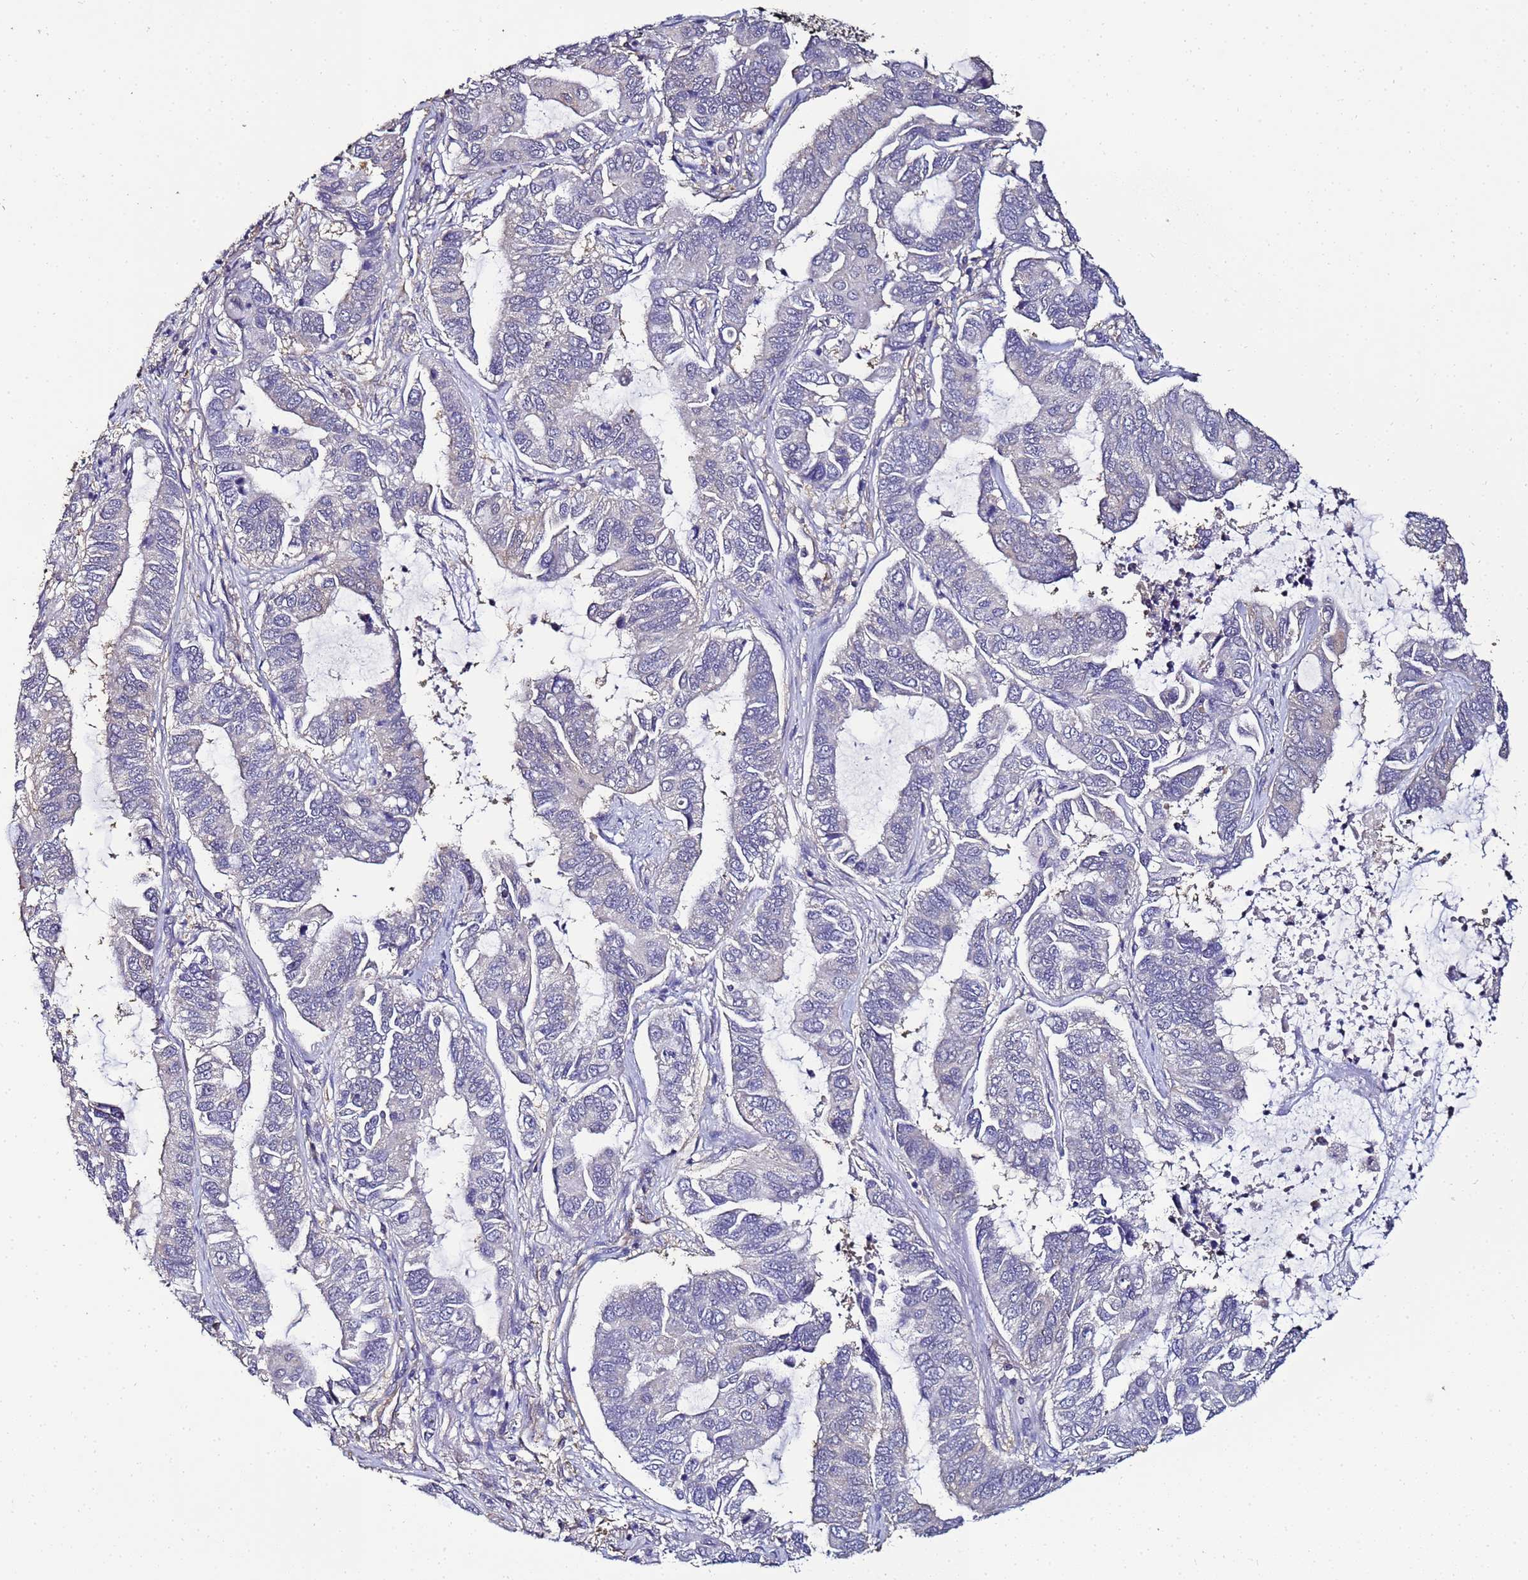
{"staining": {"intensity": "negative", "quantity": "none", "location": "none"}, "tissue": "lung cancer", "cell_type": "Tumor cells", "image_type": "cancer", "snomed": [{"axis": "morphology", "description": "Adenocarcinoma, NOS"}, {"axis": "topography", "description": "Lung"}], "caption": "The immunohistochemistry (IHC) image has no significant expression in tumor cells of adenocarcinoma (lung) tissue.", "gene": "ENOPH1", "patient": {"sex": "male", "age": 64}}